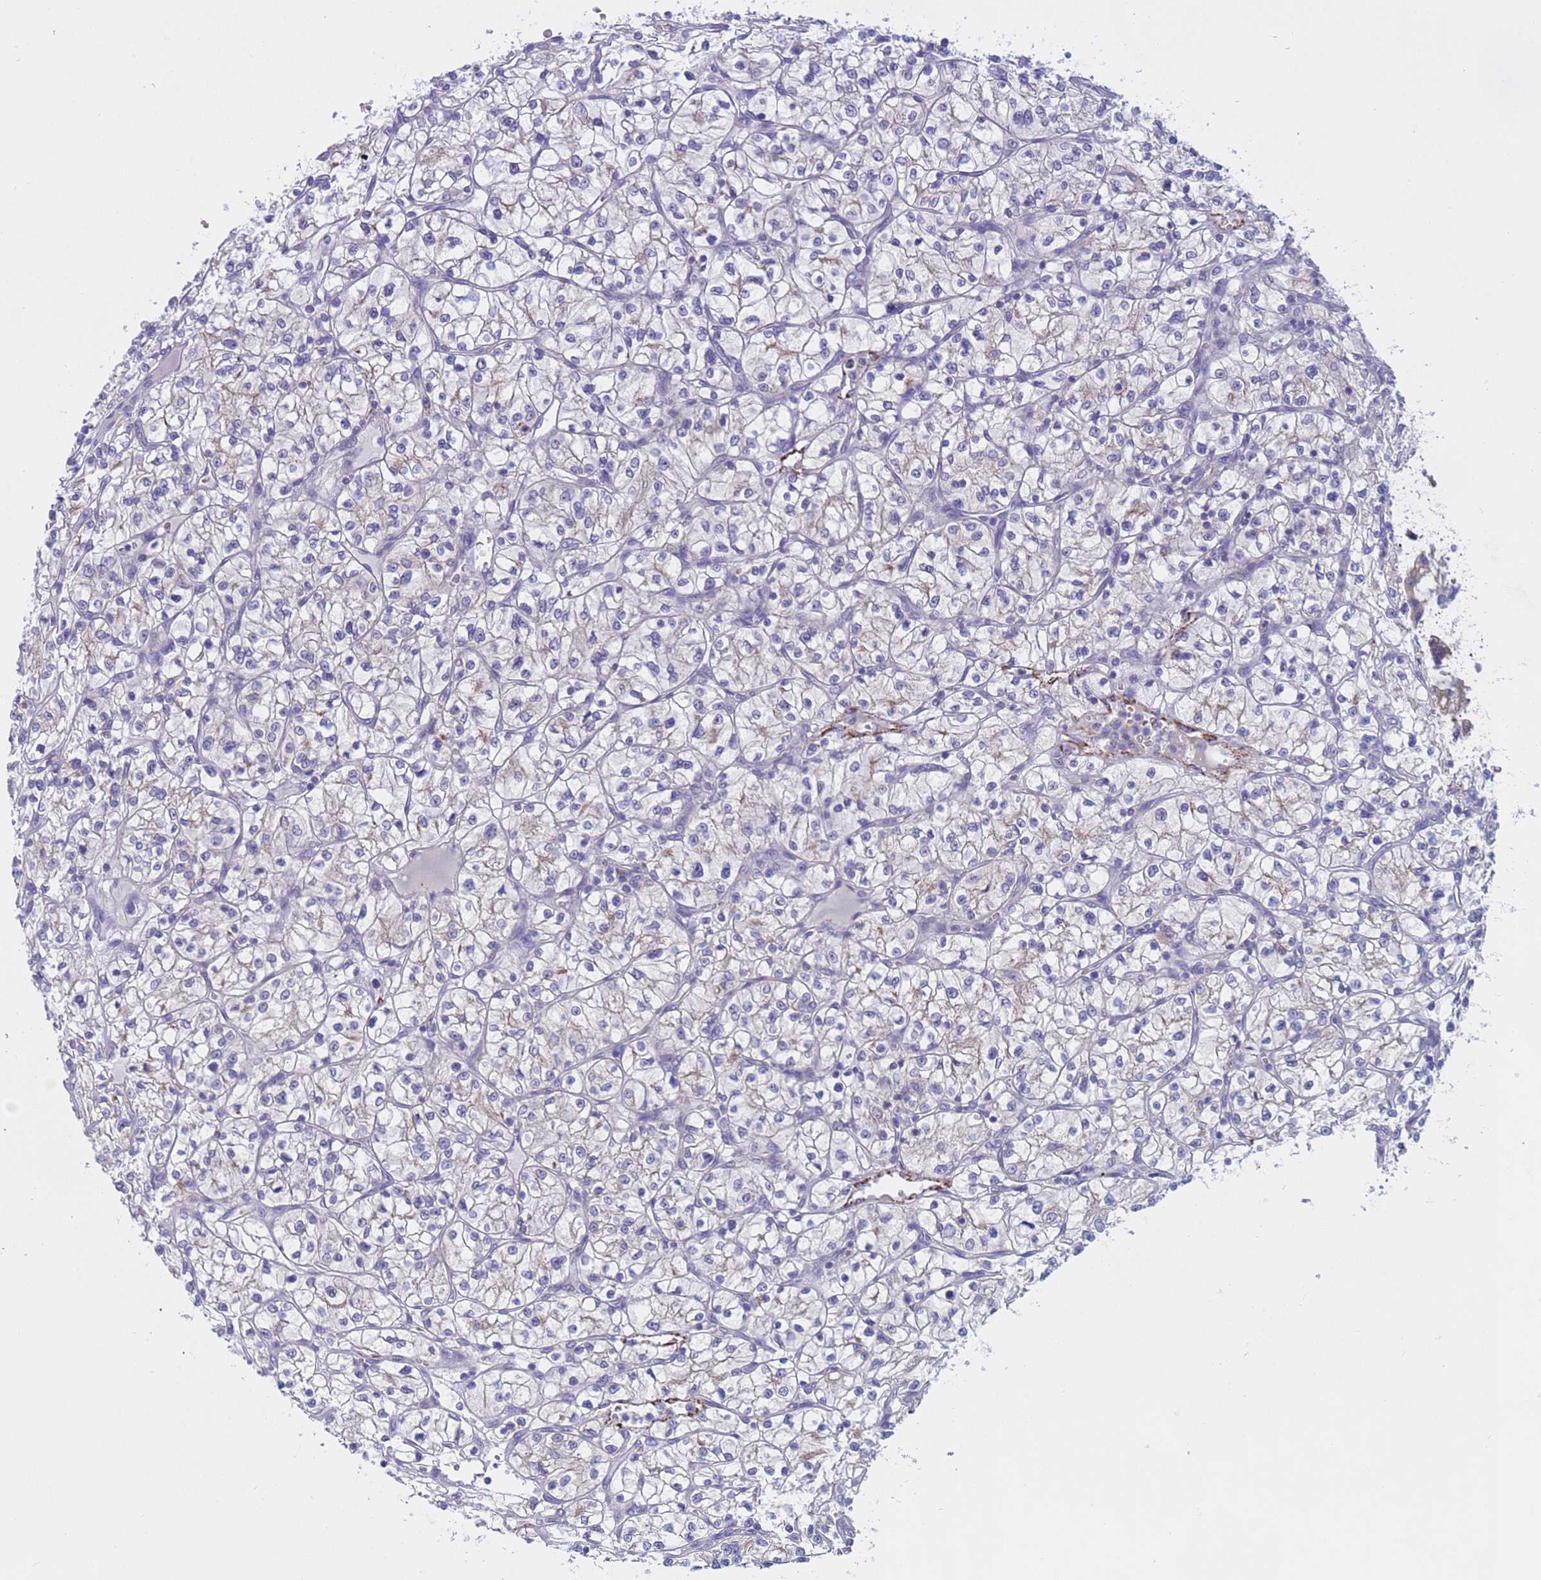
{"staining": {"intensity": "negative", "quantity": "none", "location": "none"}, "tissue": "renal cancer", "cell_type": "Tumor cells", "image_type": "cancer", "snomed": [{"axis": "morphology", "description": "Adenocarcinoma, NOS"}, {"axis": "topography", "description": "Kidney"}], "caption": "Human renal cancer (adenocarcinoma) stained for a protein using immunohistochemistry (IHC) demonstrates no expression in tumor cells.", "gene": "CAPN7", "patient": {"sex": "female", "age": 64}}